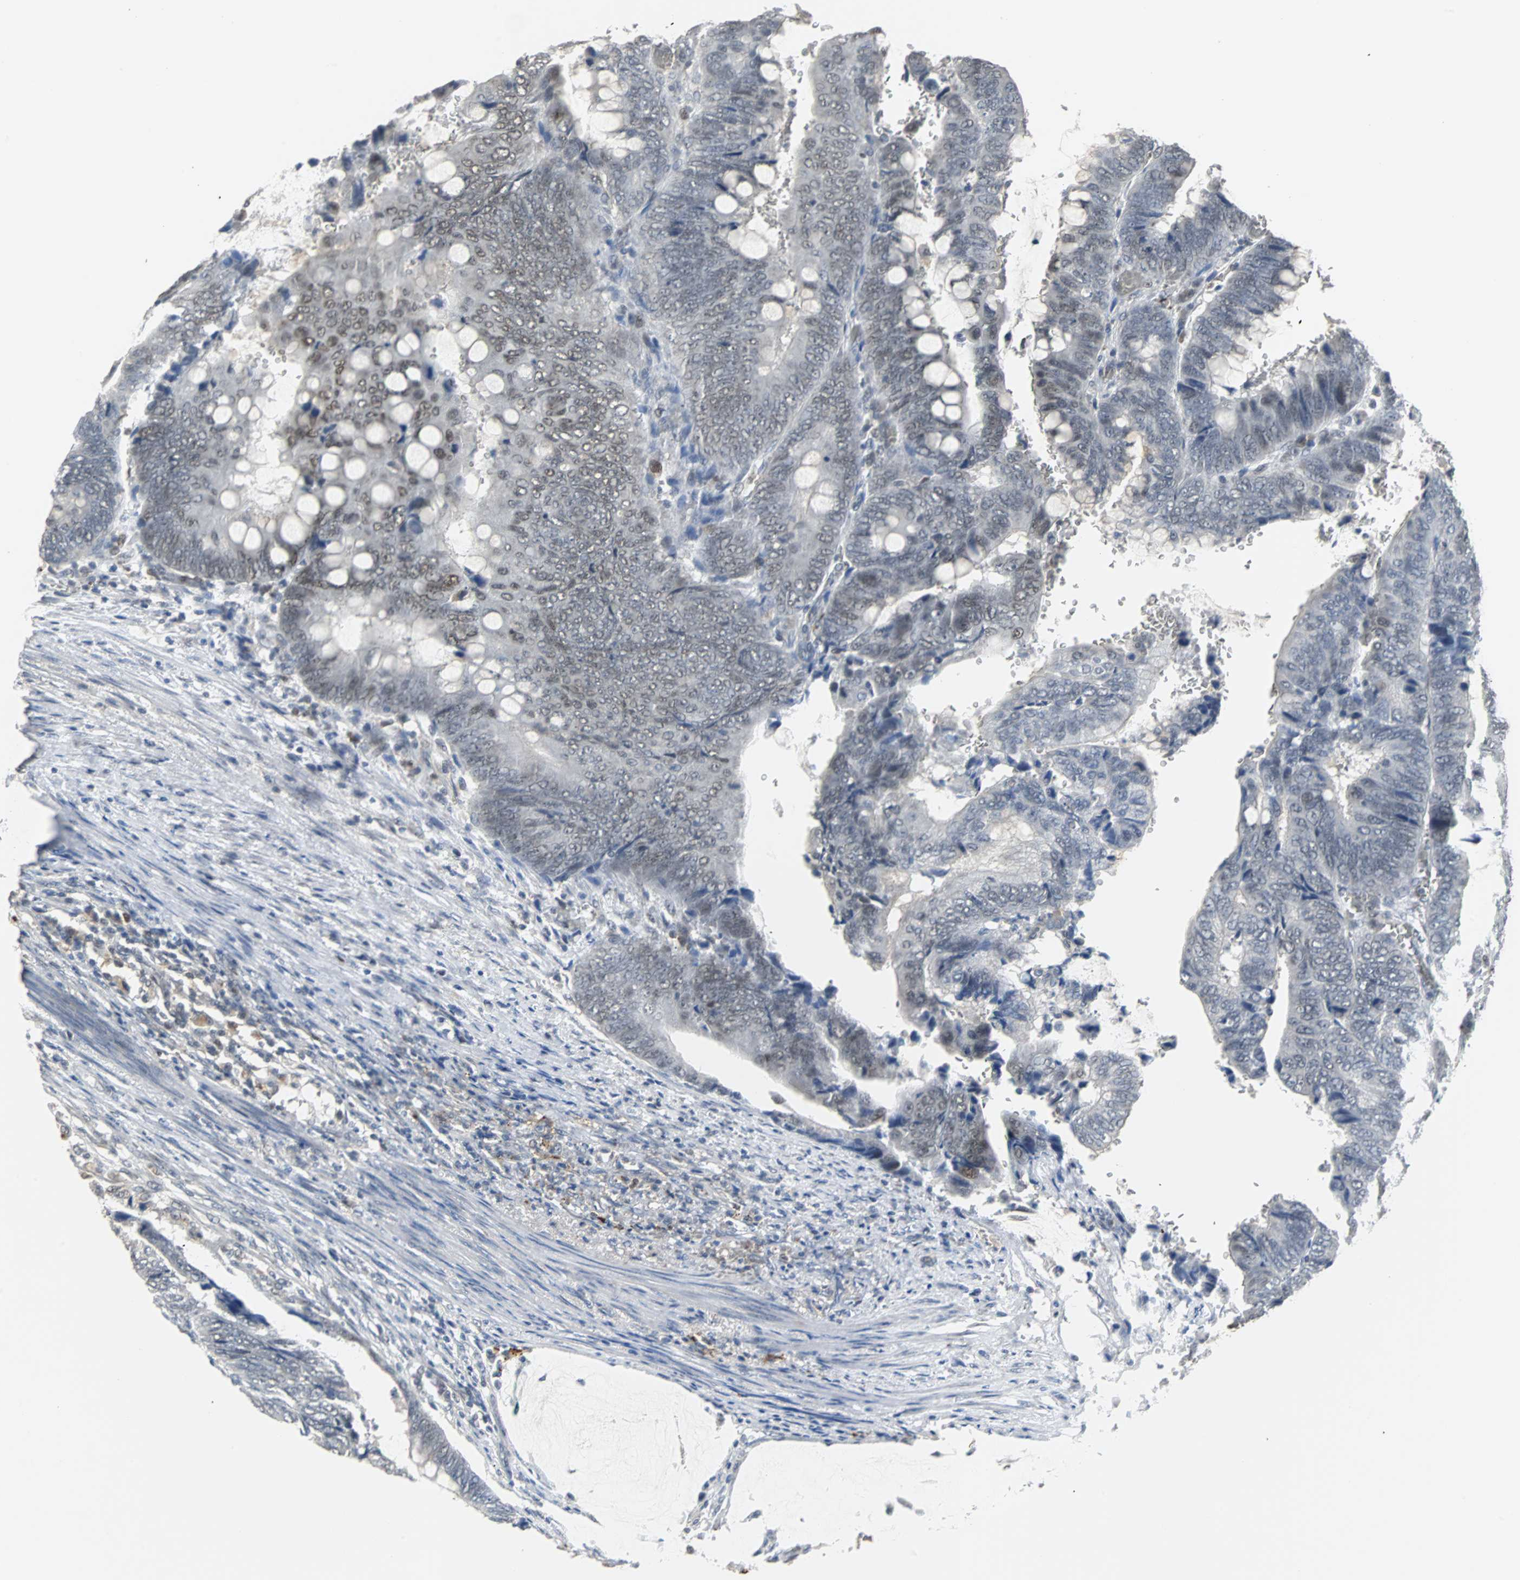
{"staining": {"intensity": "negative", "quantity": "none", "location": "none"}, "tissue": "colorectal cancer", "cell_type": "Tumor cells", "image_type": "cancer", "snomed": [{"axis": "morphology", "description": "Normal tissue, NOS"}, {"axis": "morphology", "description": "Adenocarcinoma, NOS"}, {"axis": "topography", "description": "Rectum"}, {"axis": "topography", "description": "Peripheral nerve tissue"}], "caption": "An image of human colorectal adenocarcinoma is negative for staining in tumor cells.", "gene": "HLX", "patient": {"sex": "male", "age": 92}}